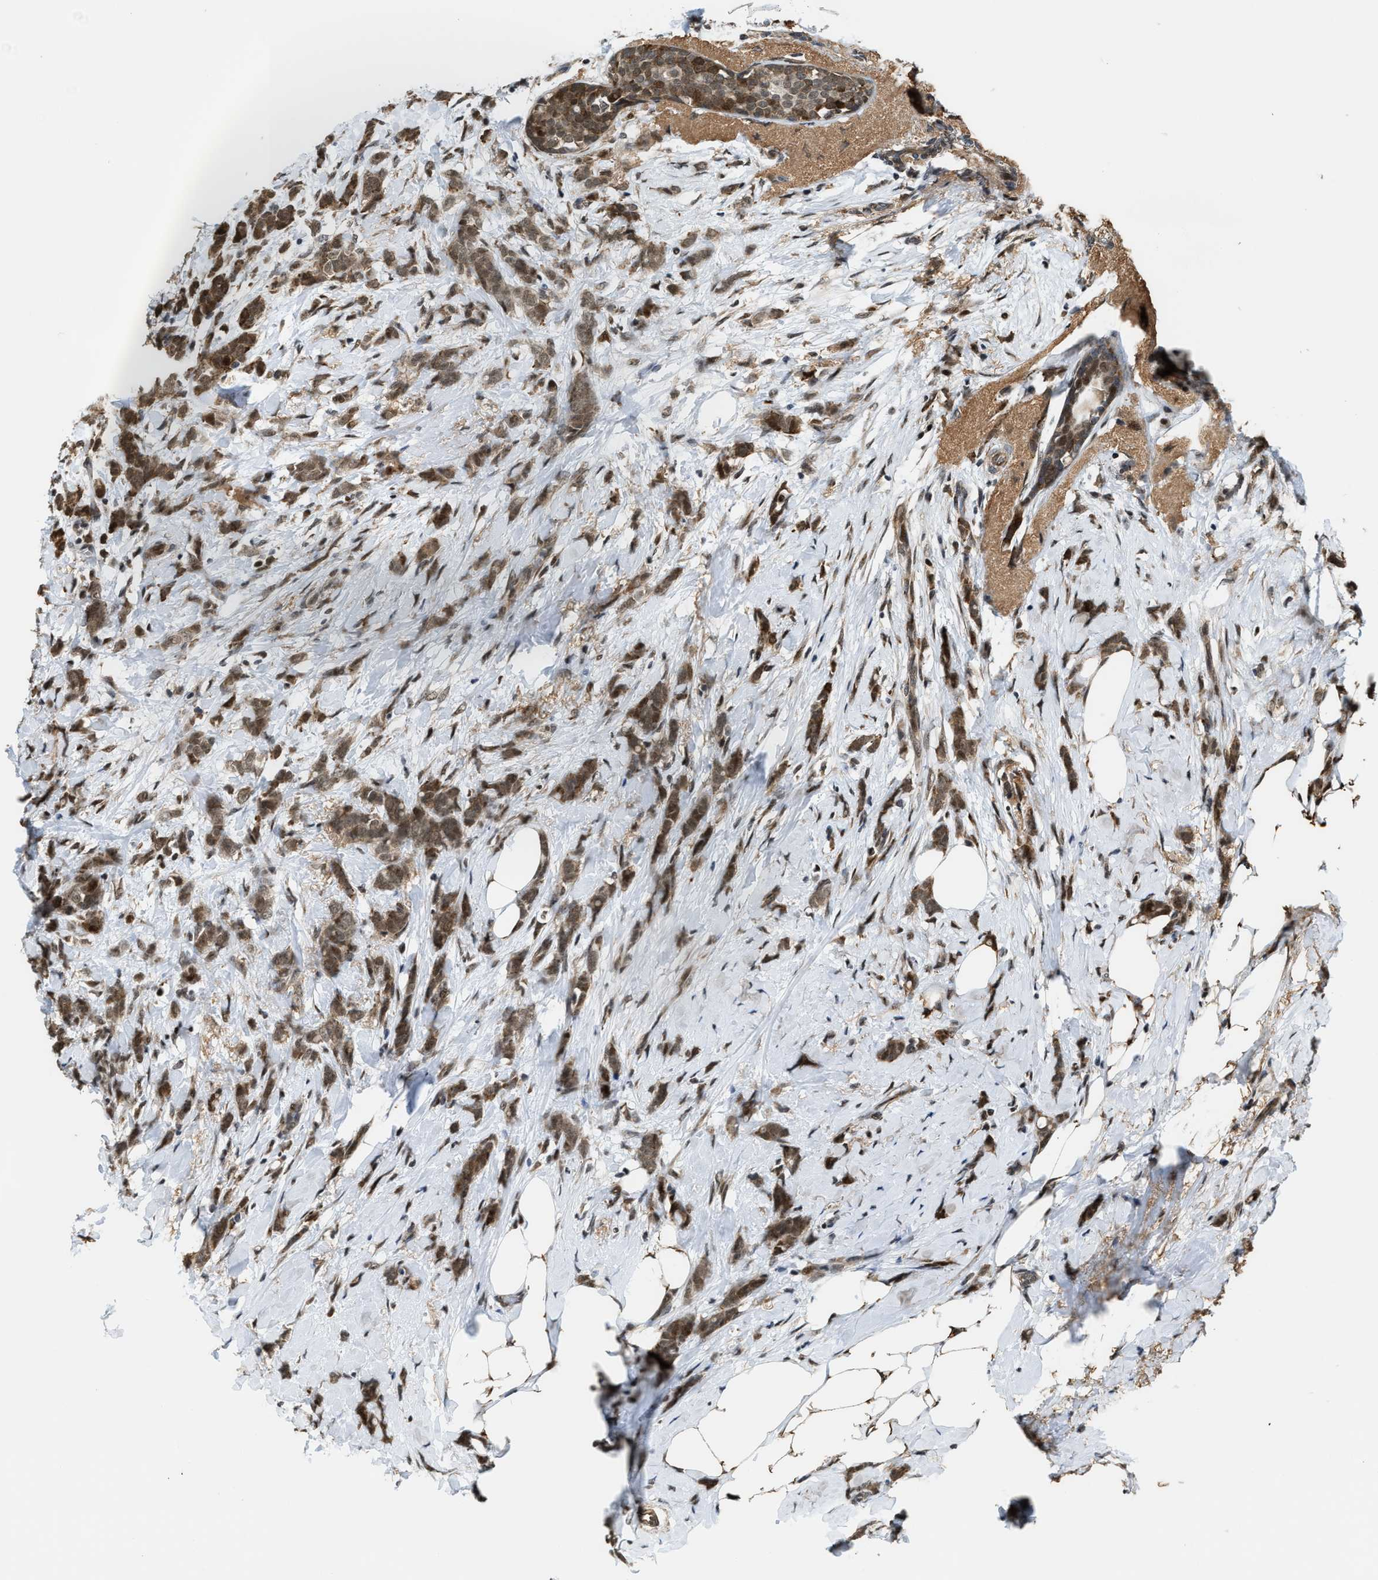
{"staining": {"intensity": "moderate", "quantity": ">75%", "location": "cytoplasmic/membranous,nuclear"}, "tissue": "breast cancer", "cell_type": "Tumor cells", "image_type": "cancer", "snomed": [{"axis": "morphology", "description": "Lobular carcinoma, in situ"}, {"axis": "morphology", "description": "Lobular carcinoma"}, {"axis": "topography", "description": "Breast"}], "caption": "This is a photomicrograph of immunohistochemistry staining of breast lobular carcinoma in situ, which shows moderate expression in the cytoplasmic/membranous and nuclear of tumor cells.", "gene": "ZNF250", "patient": {"sex": "female", "age": 41}}